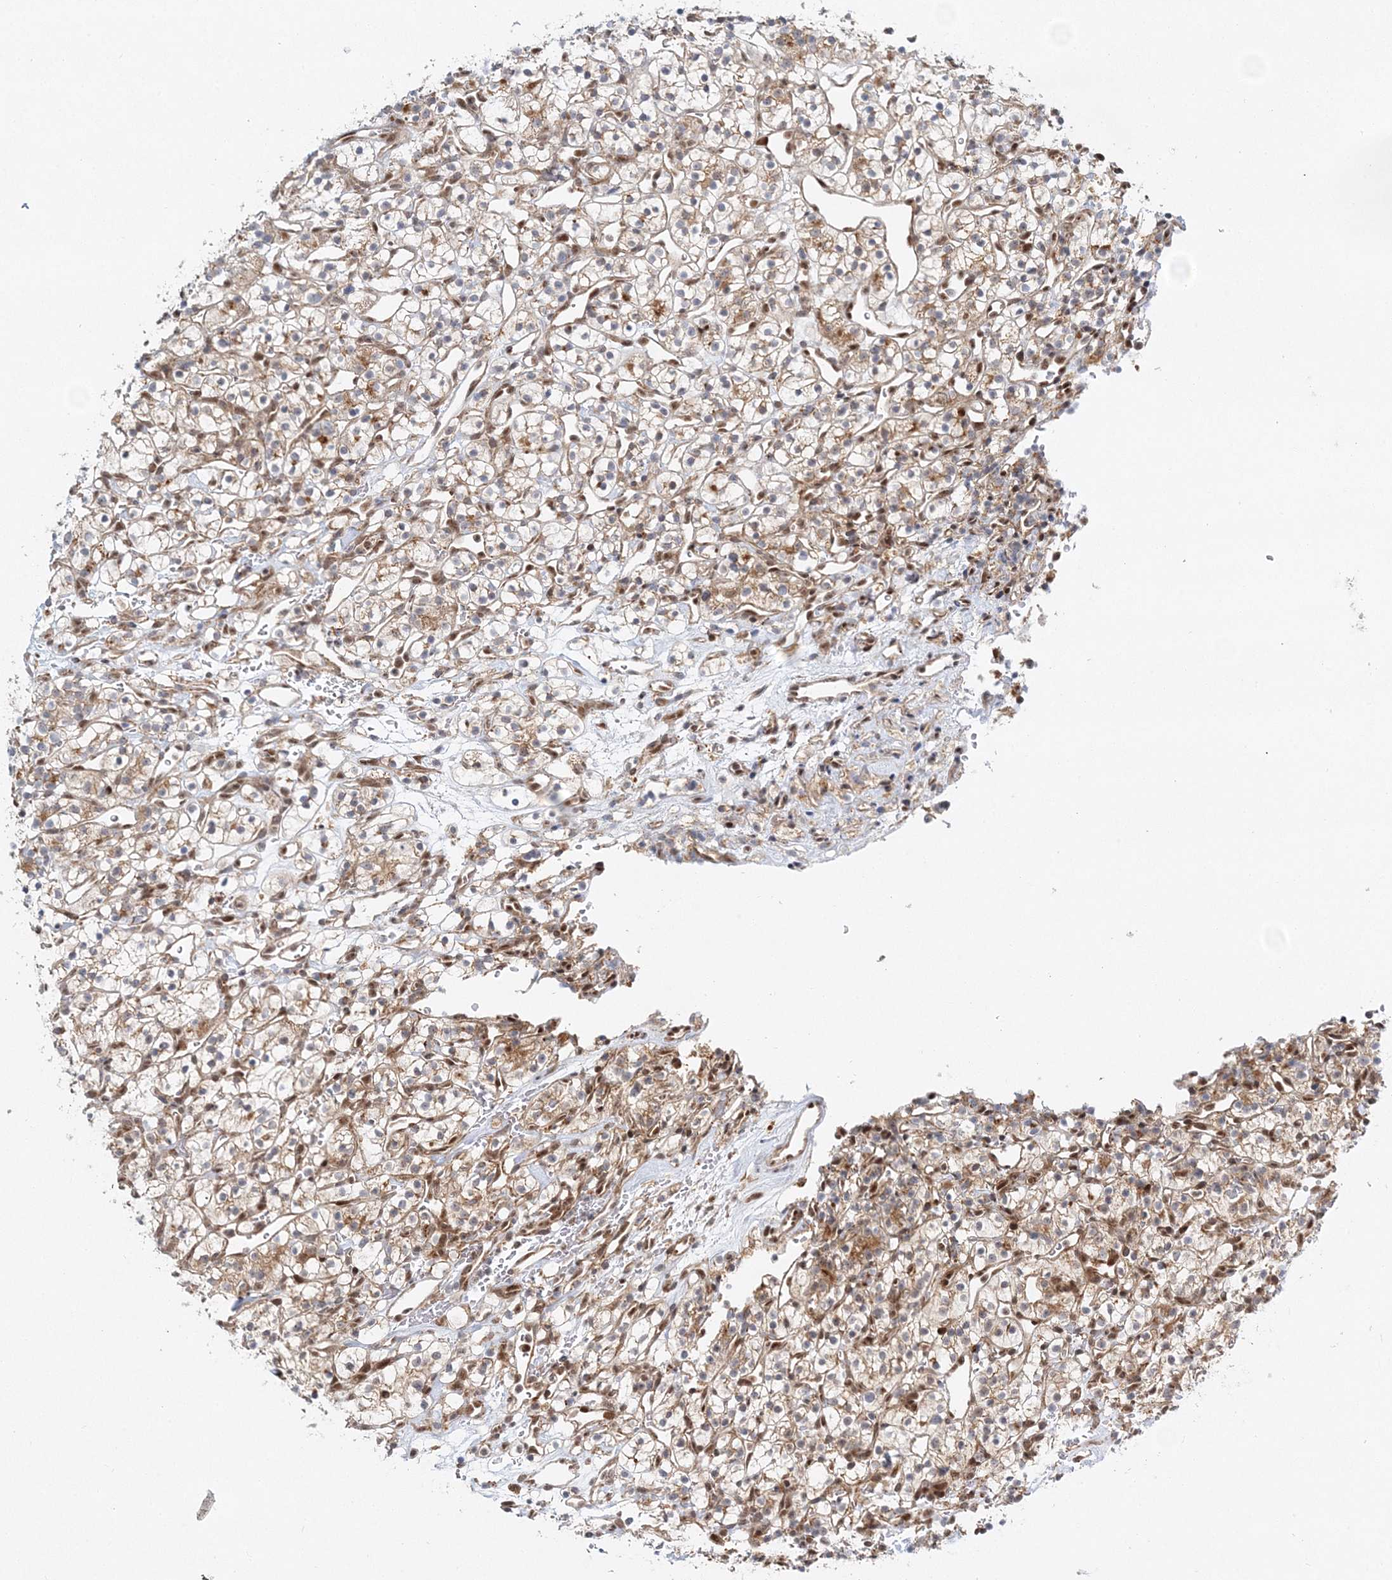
{"staining": {"intensity": "weak", "quantity": "25%-75%", "location": "cytoplasmic/membranous"}, "tissue": "renal cancer", "cell_type": "Tumor cells", "image_type": "cancer", "snomed": [{"axis": "morphology", "description": "Adenocarcinoma, NOS"}, {"axis": "topography", "description": "Kidney"}], "caption": "A histopathology image of human renal cancer (adenocarcinoma) stained for a protein demonstrates weak cytoplasmic/membranous brown staining in tumor cells.", "gene": "RAB11FIP2", "patient": {"sex": "female", "age": 57}}